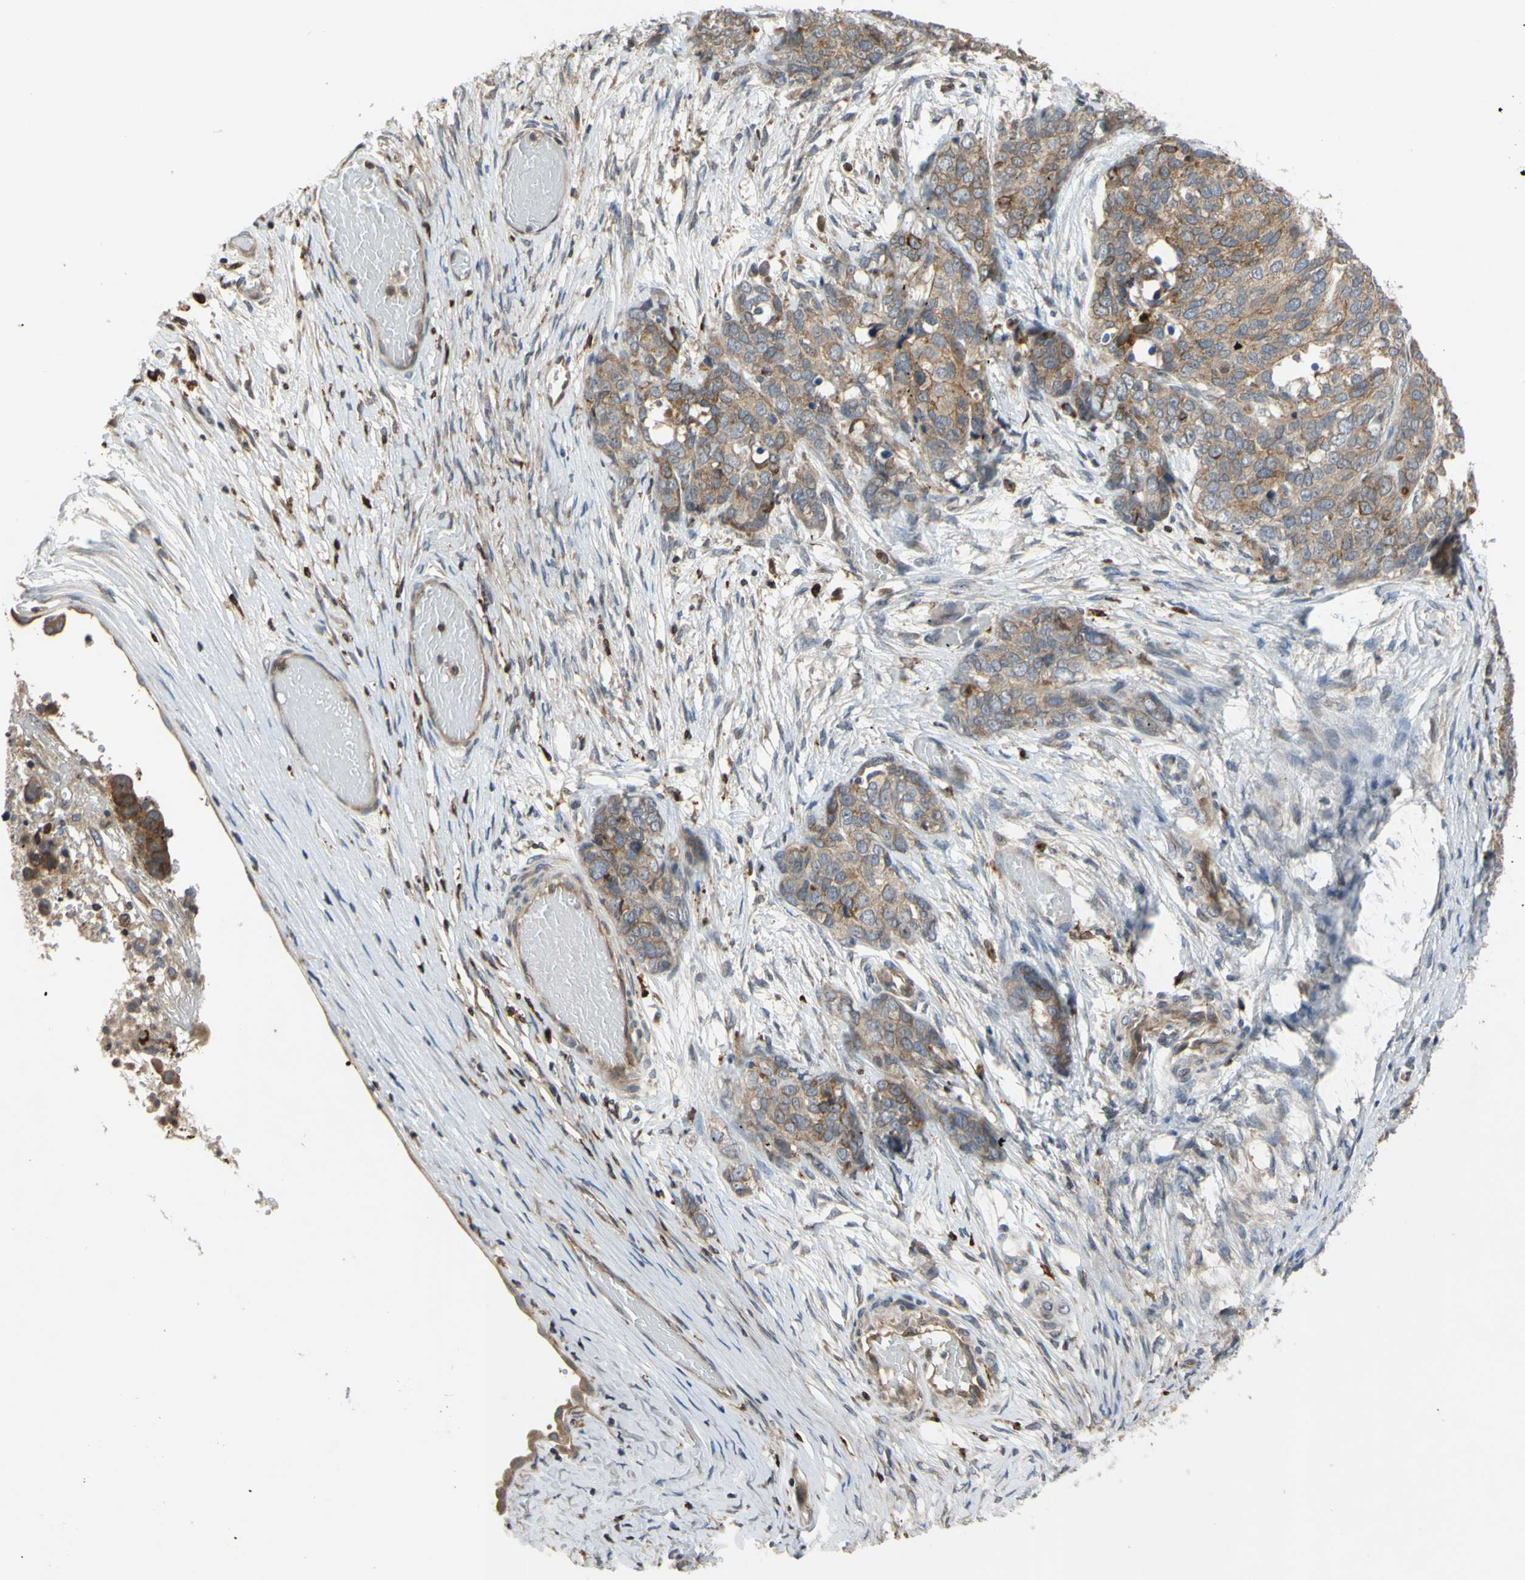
{"staining": {"intensity": "weak", "quantity": "25%-75%", "location": "cytoplasmic/membranous"}, "tissue": "ovarian cancer", "cell_type": "Tumor cells", "image_type": "cancer", "snomed": [{"axis": "morphology", "description": "Cystadenocarcinoma, serous, NOS"}, {"axis": "topography", "description": "Ovary"}], "caption": "Protein analysis of ovarian cancer tissue displays weak cytoplasmic/membranous staining in approximately 25%-75% of tumor cells.", "gene": "PLXNA2", "patient": {"sex": "female", "age": 44}}